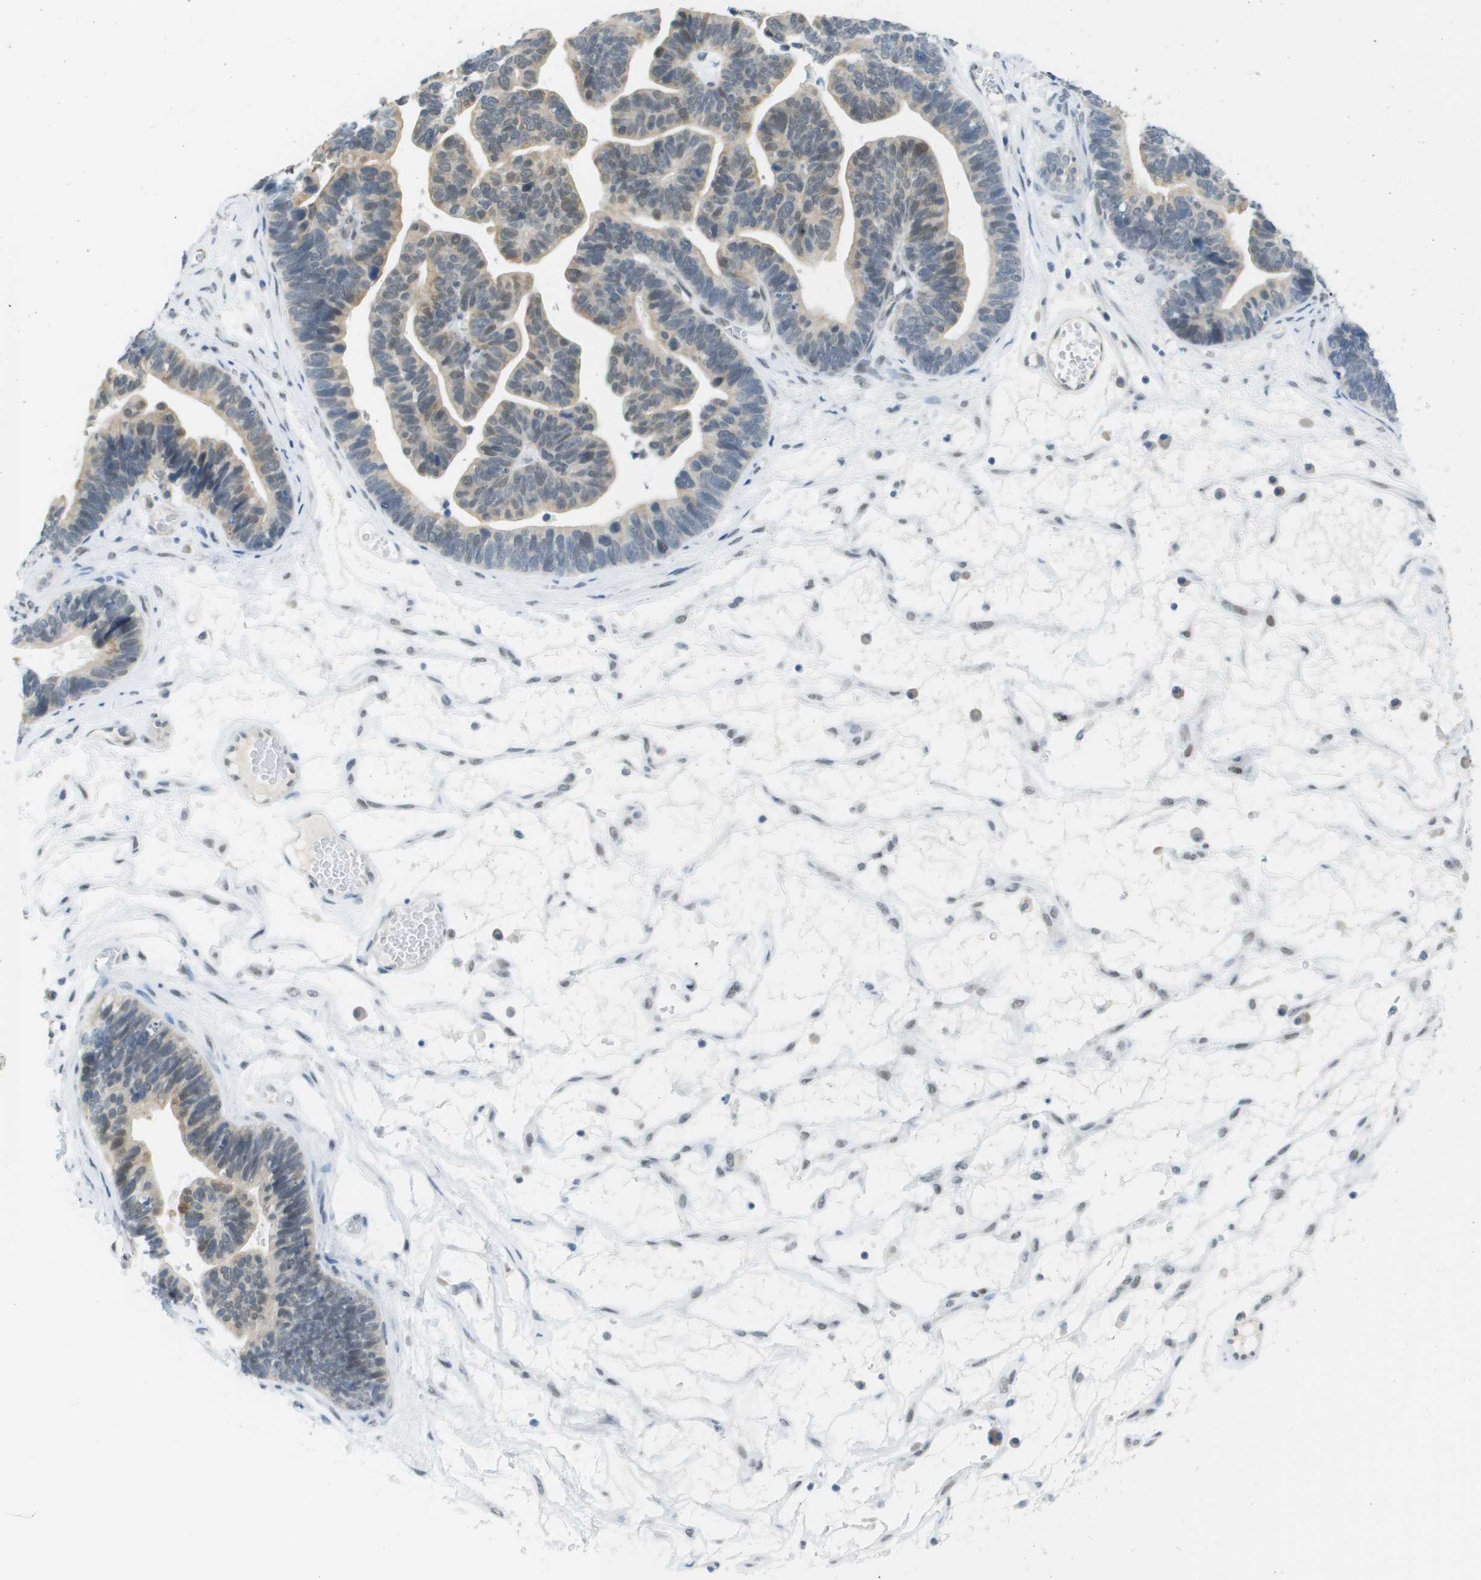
{"staining": {"intensity": "weak", "quantity": "25%-75%", "location": "cytoplasmic/membranous,nuclear"}, "tissue": "ovarian cancer", "cell_type": "Tumor cells", "image_type": "cancer", "snomed": [{"axis": "morphology", "description": "Cystadenocarcinoma, serous, NOS"}, {"axis": "topography", "description": "Ovary"}], "caption": "Ovarian cancer (serous cystadenocarcinoma) tissue reveals weak cytoplasmic/membranous and nuclear expression in approximately 25%-75% of tumor cells, visualized by immunohistochemistry.", "gene": "ARID1B", "patient": {"sex": "female", "age": 56}}